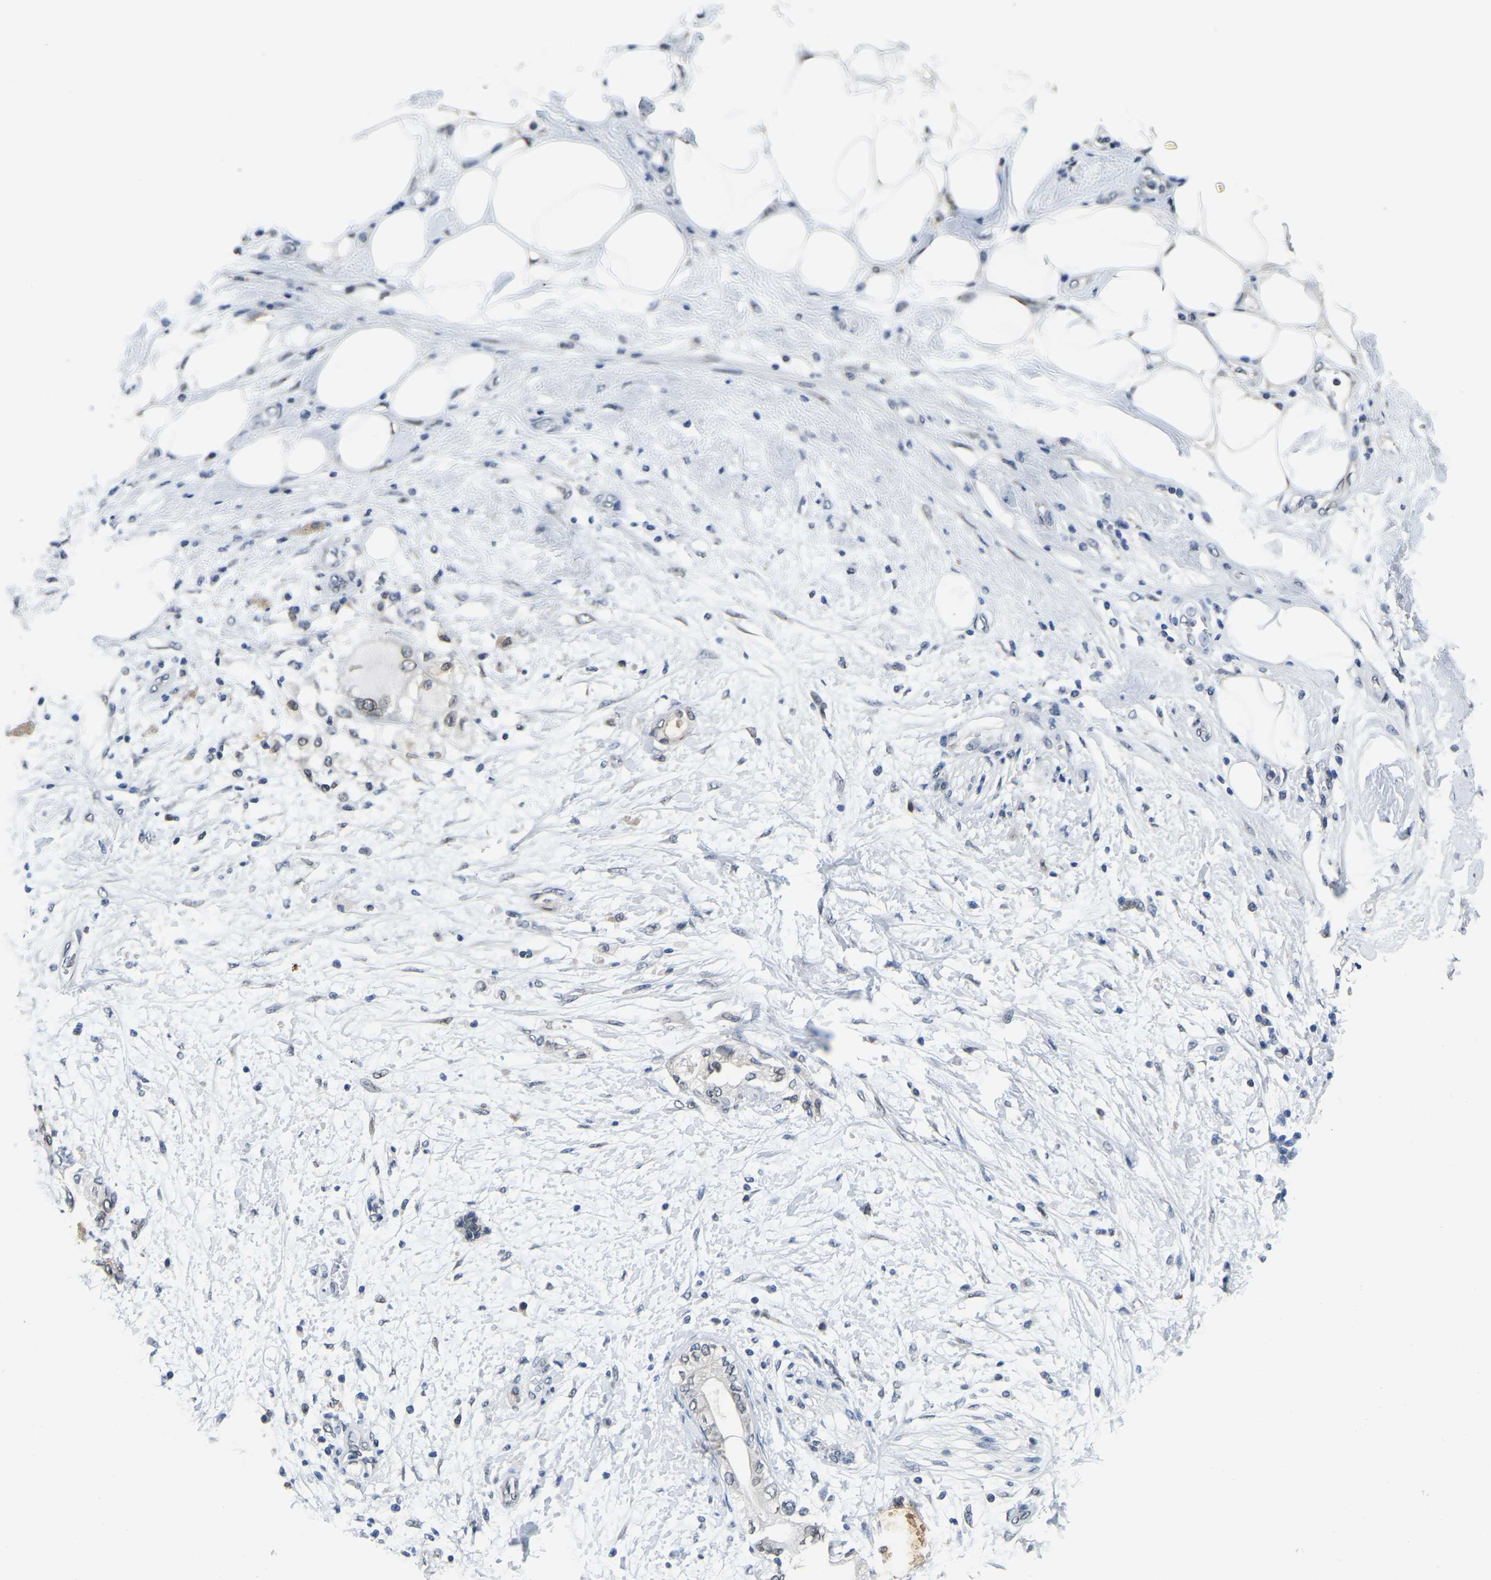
{"staining": {"intensity": "negative", "quantity": "none", "location": "none"}, "tissue": "adipose tissue", "cell_type": "Adipocytes", "image_type": "normal", "snomed": [{"axis": "morphology", "description": "Normal tissue, NOS"}, {"axis": "morphology", "description": "Adenocarcinoma, NOS"}, {"axis": "topography", "description": "Duodenum"}, {"axis": "topography", "description": "Peripheral nerve tissue"}], "caption": "Immunohistochemistry image of unremarkable adipose tissue stained for a protein (brown), which reveals no positivity in adipocytes.", "gene": "RANBP2", "patient": {"sex": "female", "age": 60}}